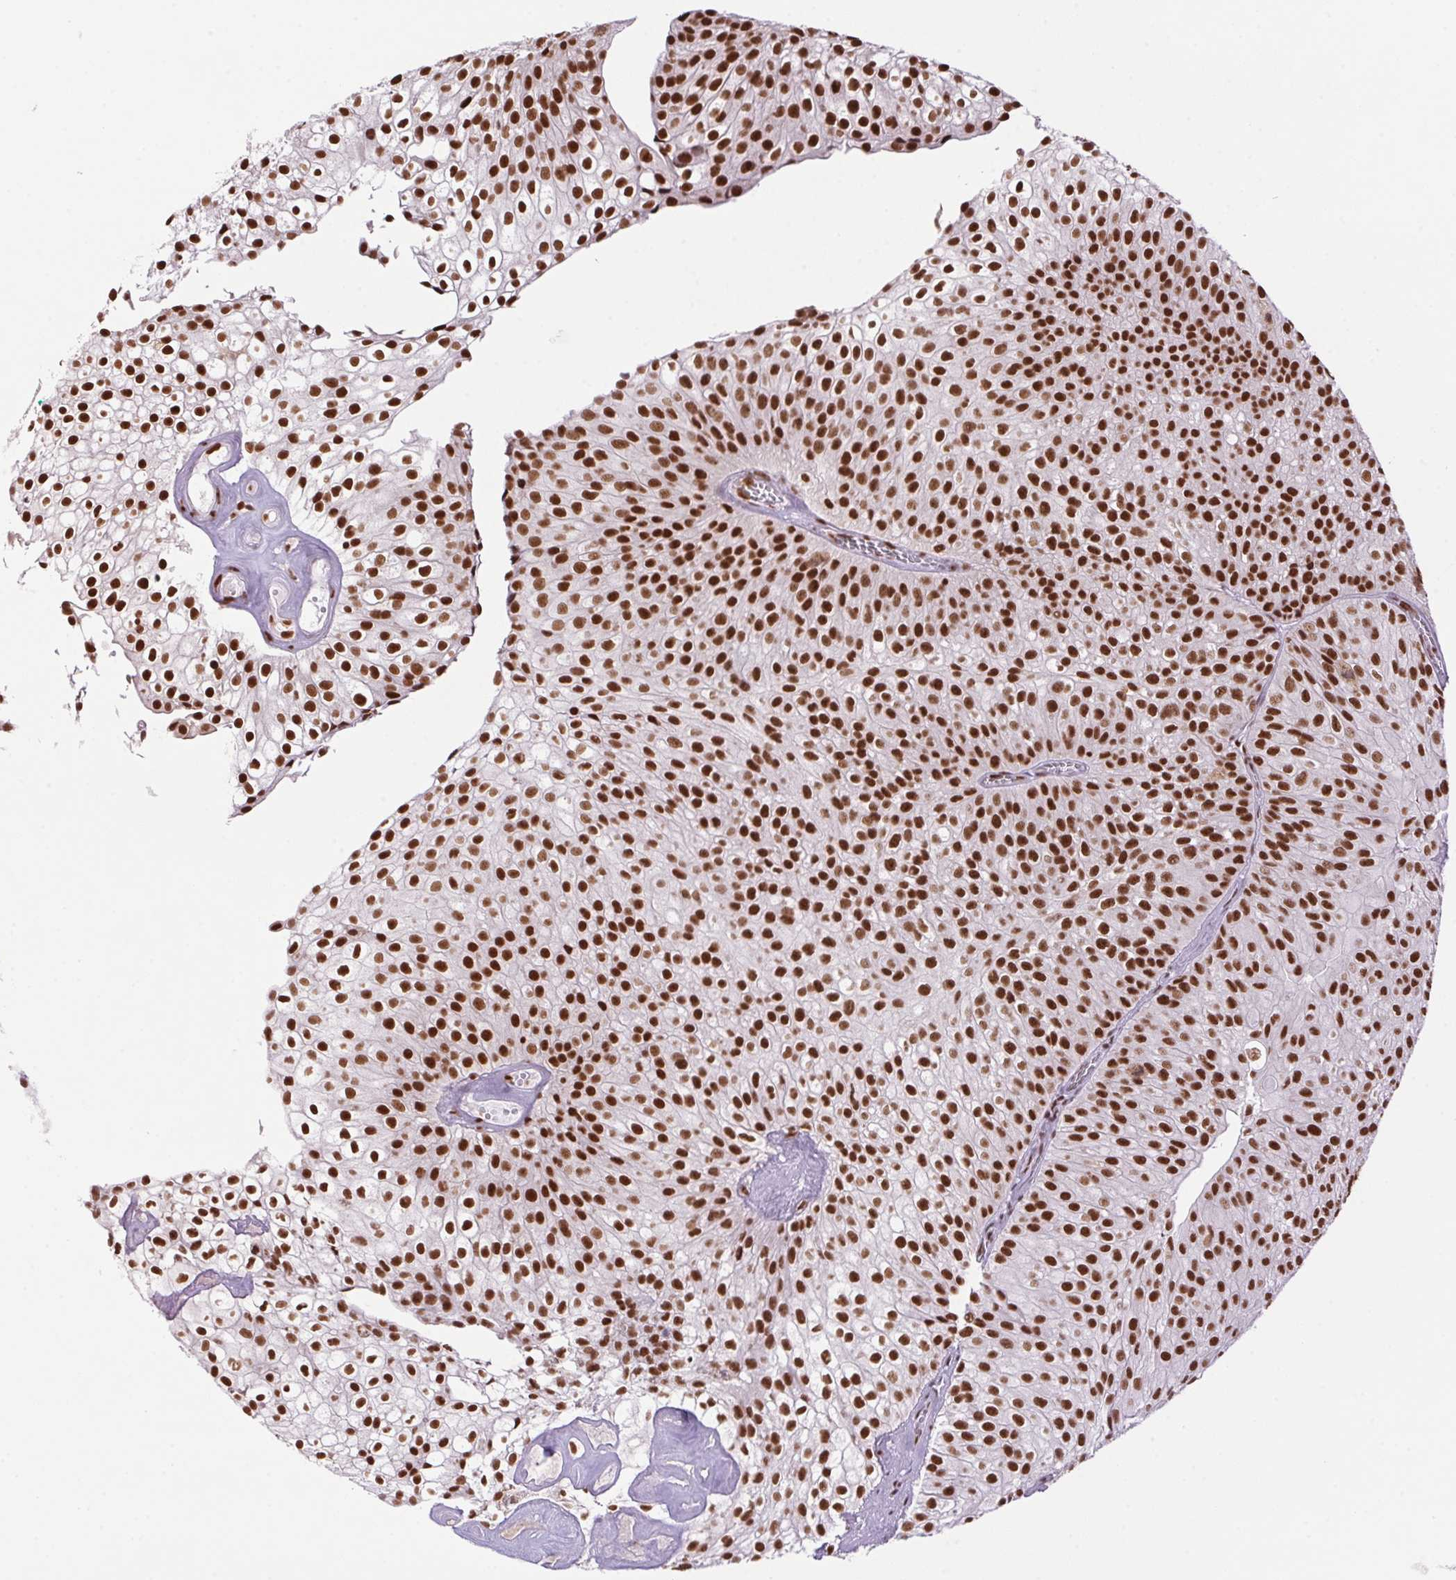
{"staining": {"intensity": "strong", "quantity": ">75%", "location": "nuclear"}, "tissue": "urothelial cancer", "cell_type": "Tumor cells", "image_type": "cancer", "snomed": [{"axis": "morphology", "description": "Urothelial carcinoma, Low grade"}, {"axis": "topography", "description": "Urinary bladder"}], "caption": "Urothelial cancer stained with a brown dye displays strong nuclear positive staining in about >75% of tumor cells.", "gene": "ZNF207", "patient": {"sex": "male", "age": 70}}